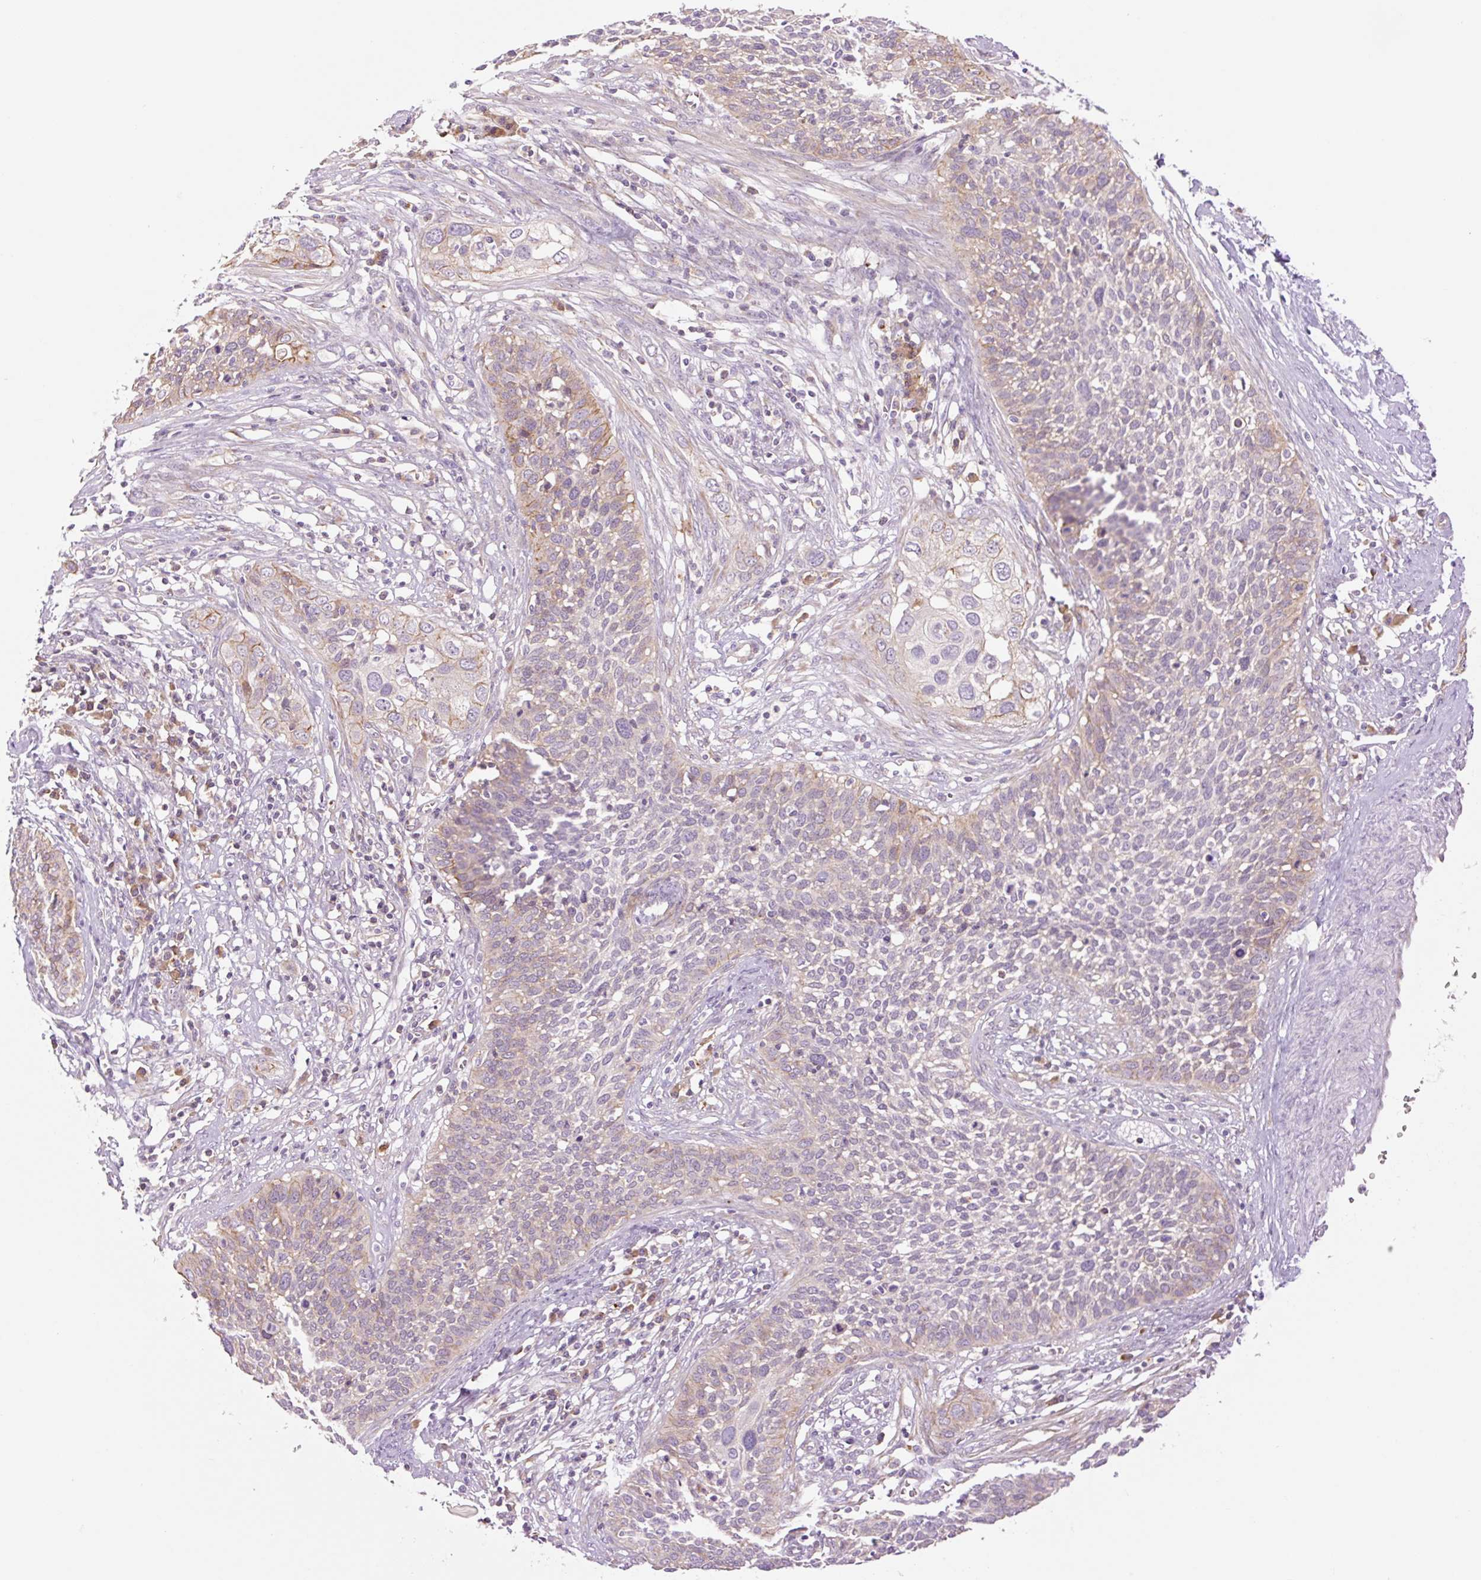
{"staining": {"intensity": "weak", "quantity": "<25%", "location": "cytoplasmic/membranous"}, "tissue": "cervical cancer", "cell_type": "Tumor cells", "image_type": "cancer", "snomed": [{"axis": "morphology", "description": "Squamous cell carcinoma, NOS"}, {"axis": "topography", "description": "Cervix"}], "caption": "An image of cervical cancer (squamous cell carcinoma) stained for a protein reveals no brown staining in tumor cells. (Stains: DAB (3,3'-diaminobenzidine) immunohistochemistry (IHC) with hematoxylin counter stain, Microscopy: brightfield microscopy at high magnification).", "gene": "GRID2", "patient": {"sex": "female", "age": 34}}